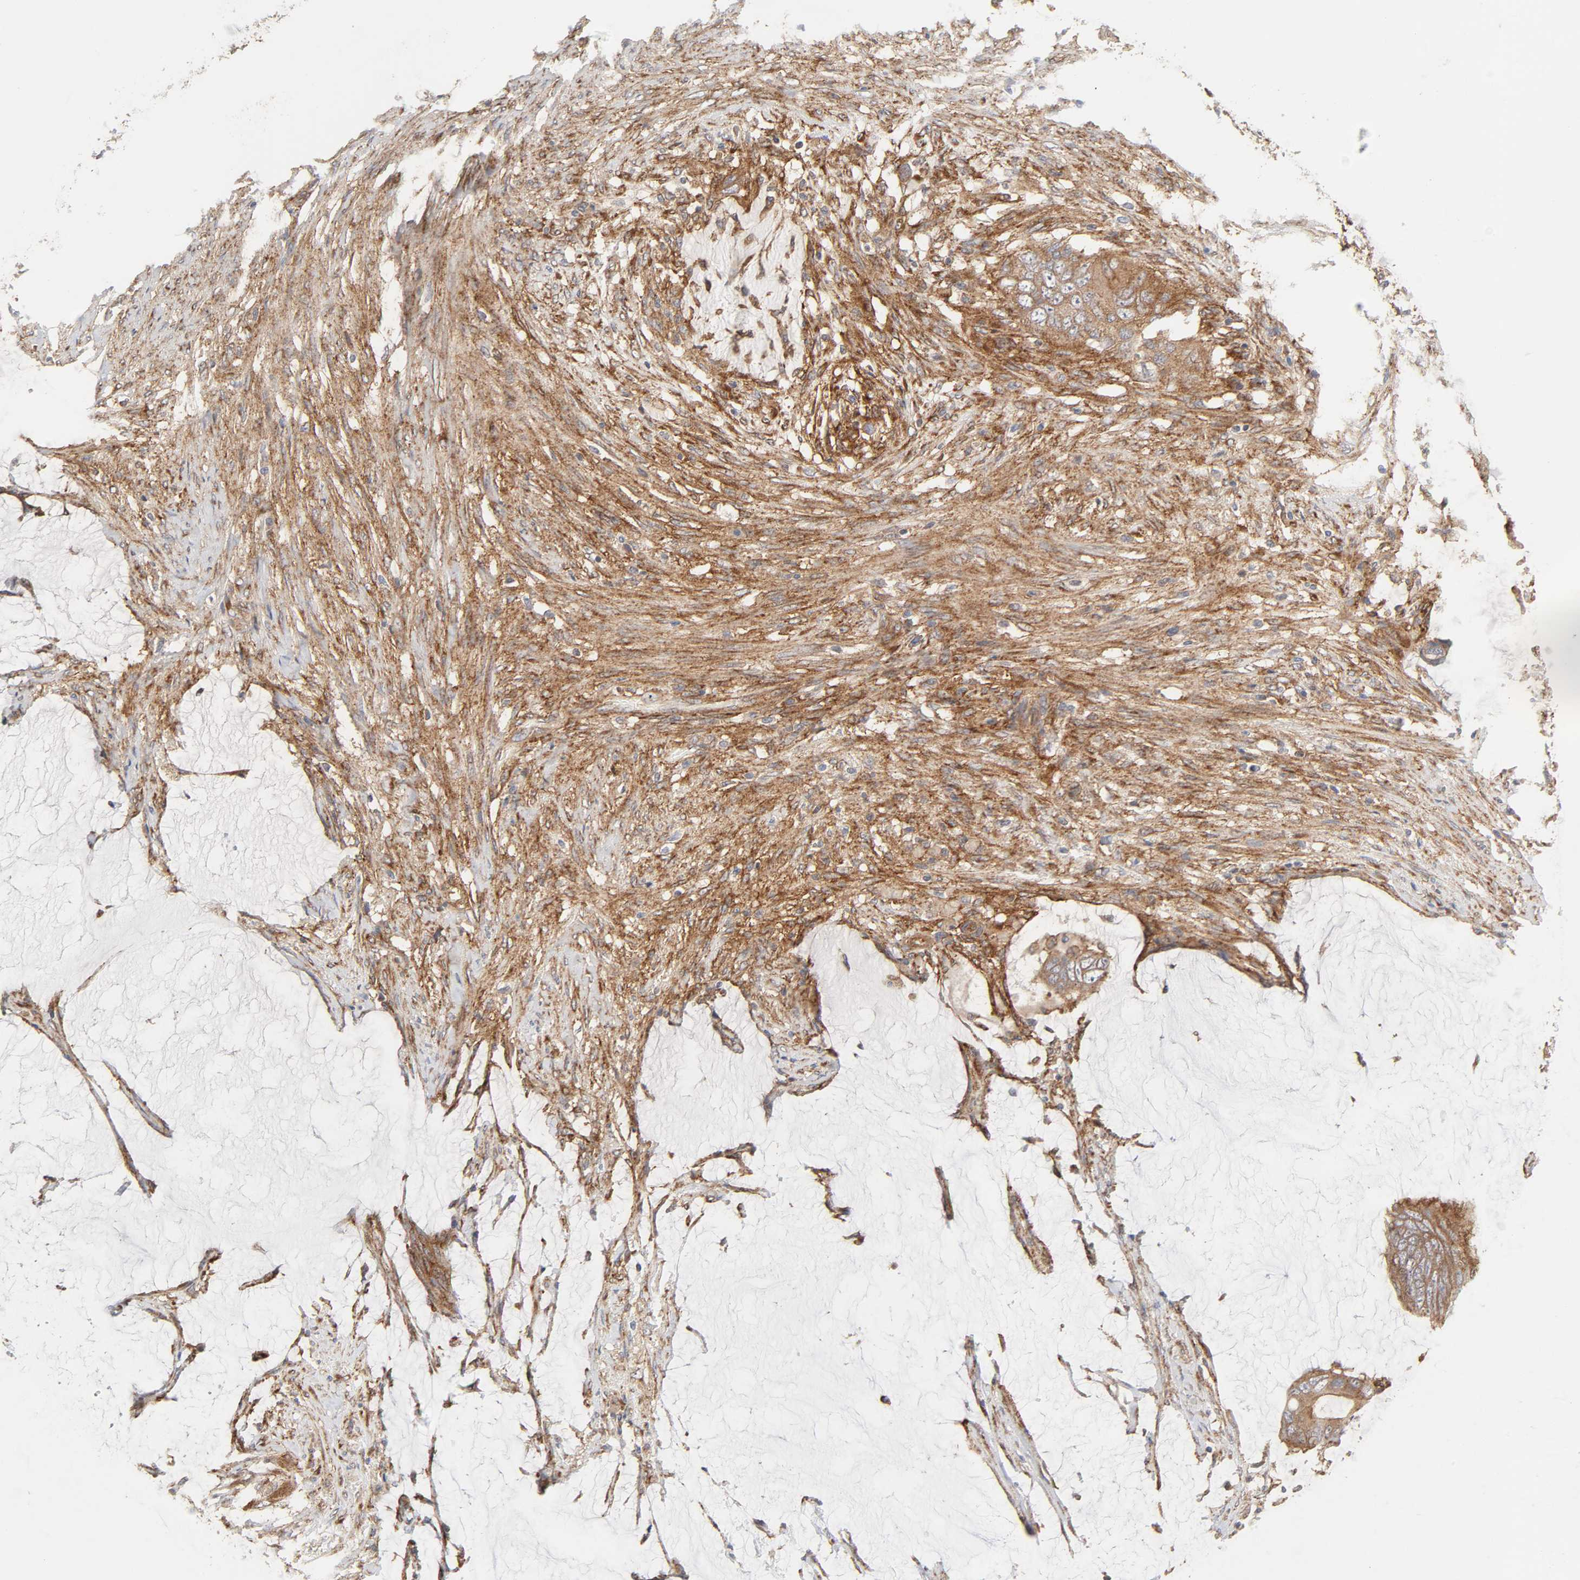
{"staining": {"intensity": "moderate", "quantity": ">75%", "location": "cytoplasmic/membranous"}, "tissue": "colorectal cancer", "cell_type": "Tumor cells", "image_type": "cancer", "snomed": [{"axis": "morphology", "description": "Normal tissue, NOS"}, {"axis": "morphology", "description": "Adenocarcinoma, NOS"}, {"axis": "topography", "description": "Rectum"}, {"axis": "topography", "description": "Peripheral nerve tissue"}], "caption": "Adenocarcinoma (colorectal) stained with a protein marker shows moderate staining in tumor cells.", "gene": "AP2A1", "patient": {"sex": "female", "age": 77}}